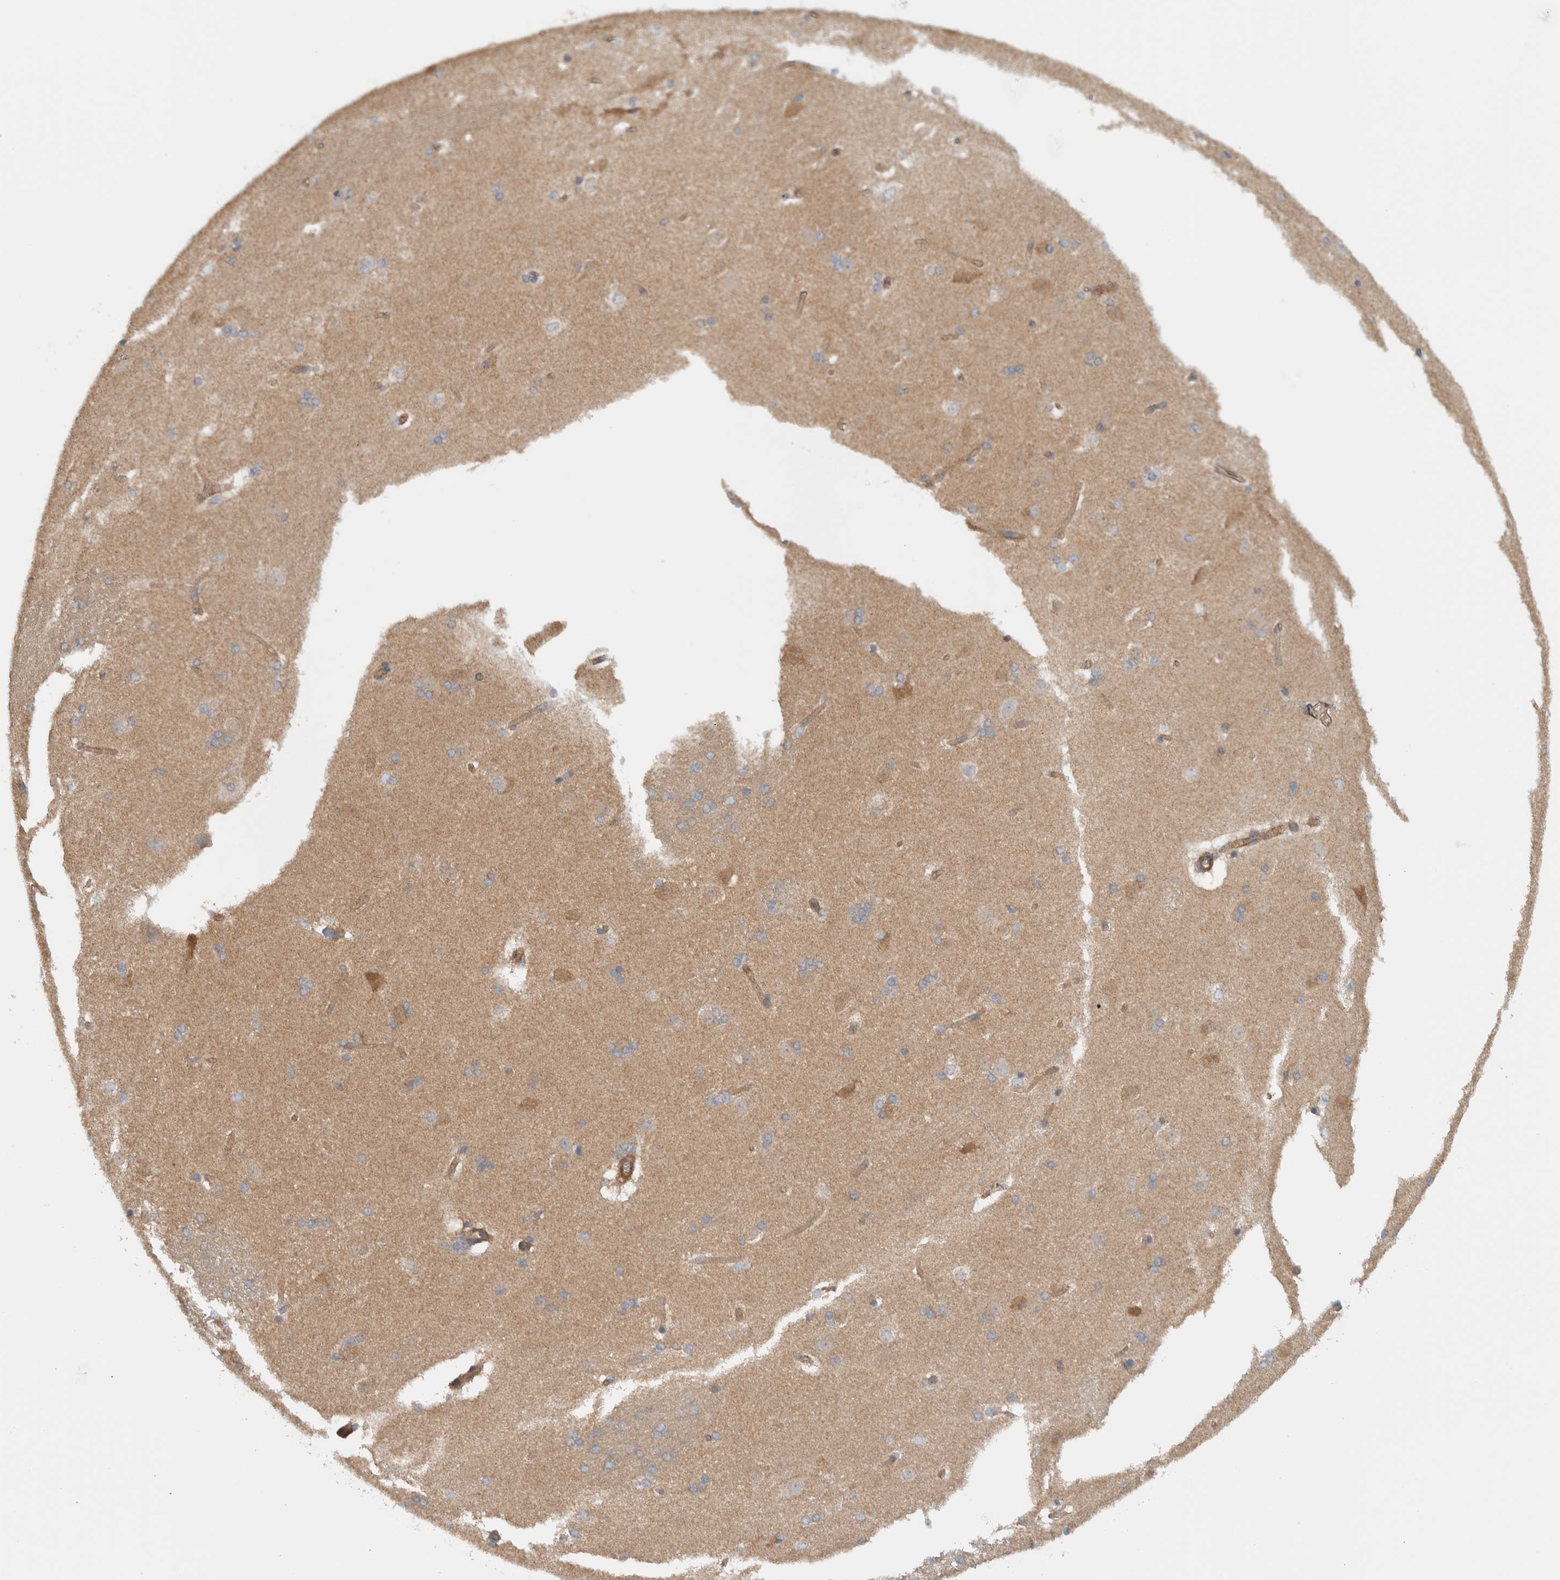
{"staining": {"intensity": "weak", "quantity": ">75%", "location": "cytoplasmic/membranous"}, "tissue": "caudate", "cell_type": "Glial cells", "image_type": "normal", "snomed": [{"axis": "morphology", "description": "Normal tissue, NOS"}, {"axis": "topography", "description": "Lateral ventricle wall"}], "caption": "Immunohistochemistry (IHC) of unremarkable caudate demonstrates low levels of weak cytoplasmic/membranous staining in about >75% of glial cells.", "gene": "MPRIP", "patient": {"sex": "female", "age": 19}}